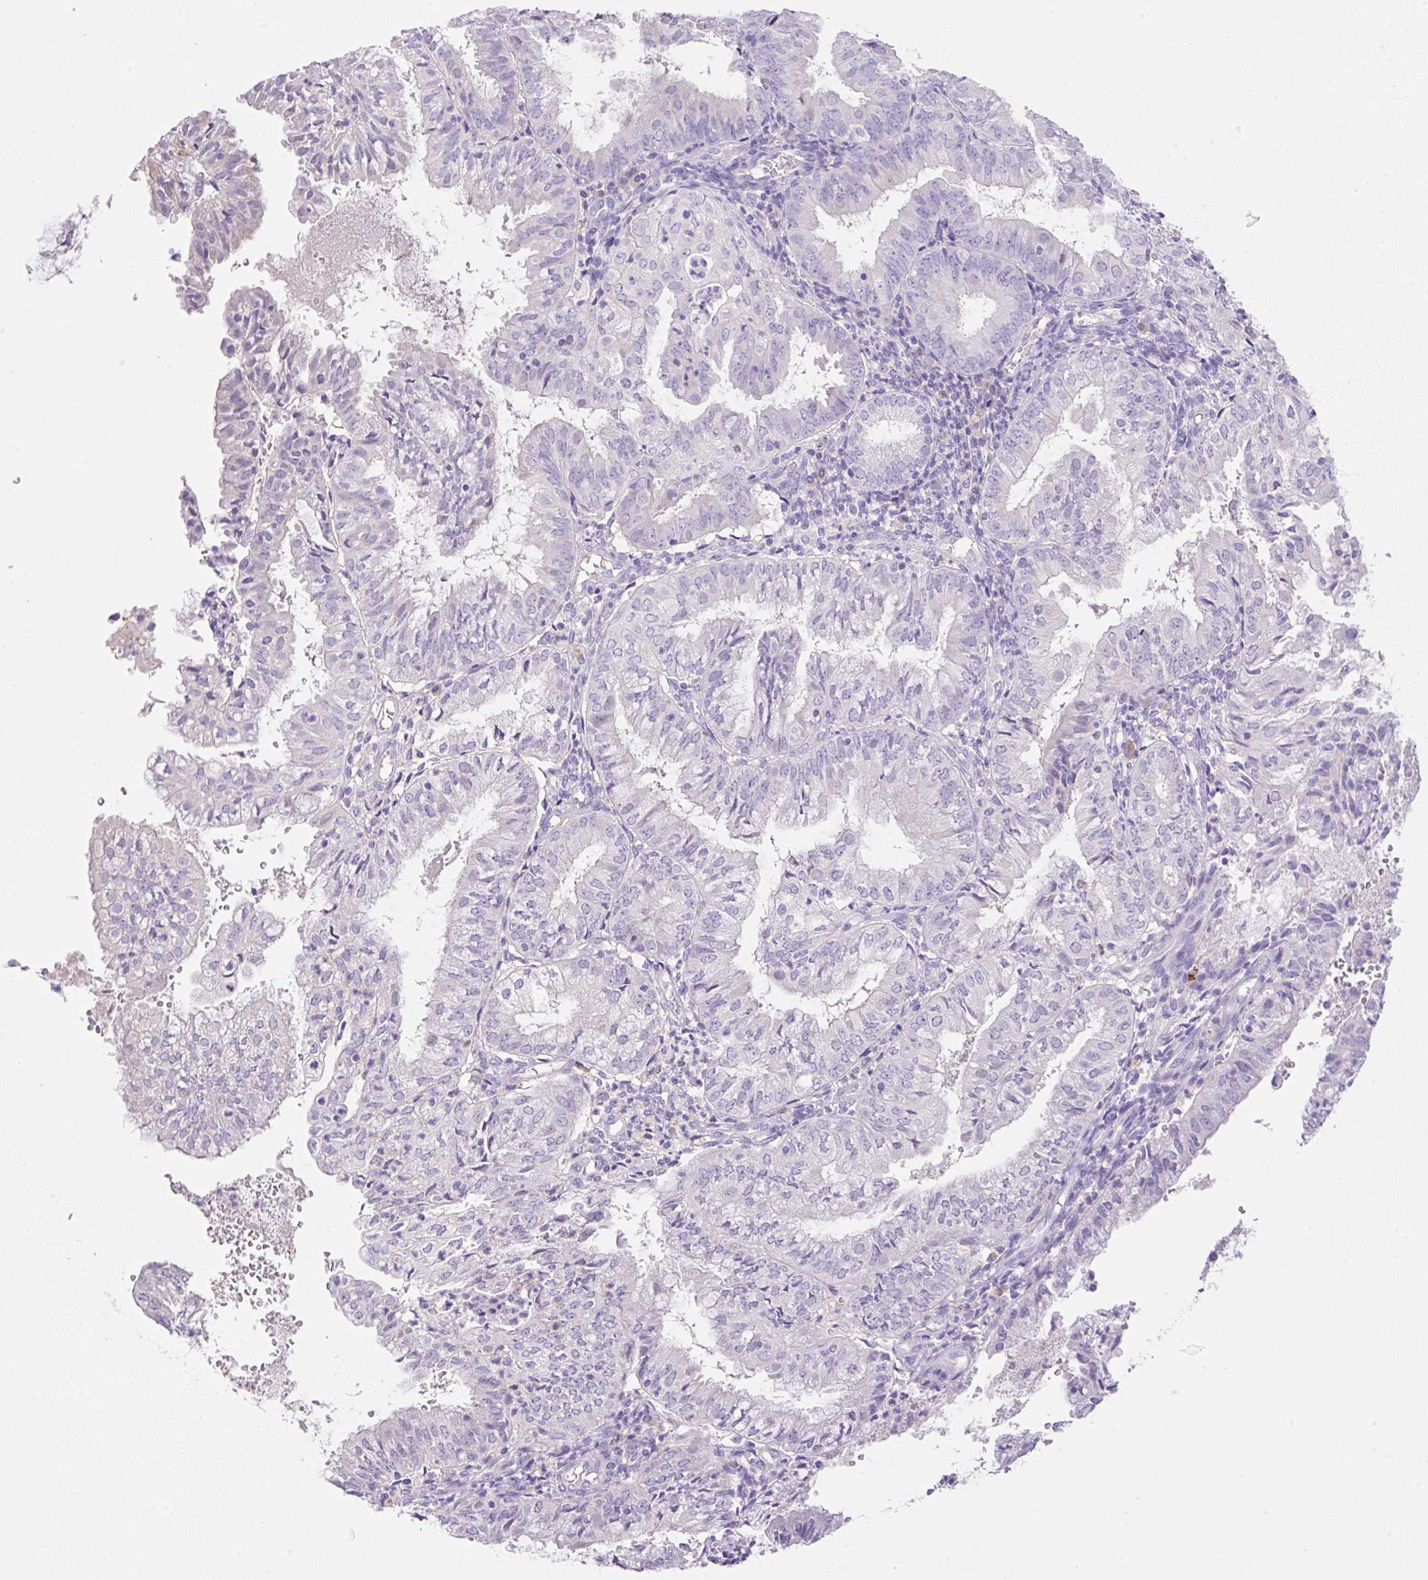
{"staining": {"intensity": "negative", "quantity": "none", "location": "none"}, "tissue": "endometrial cancer", "cell_type": "Tumor cells", "image_type": "cancer", "snomed": [{"axis": "morphology", "description": "Adenocarcinoma, NOS"}, {"axis": "topography", "description": "Endometrium"}], "caption": "Tumor cells show no significant positivity in endometrial adenocarcinoma.", "gene": "TDRD15", "patient": {"sex": "female", "age": 55}}